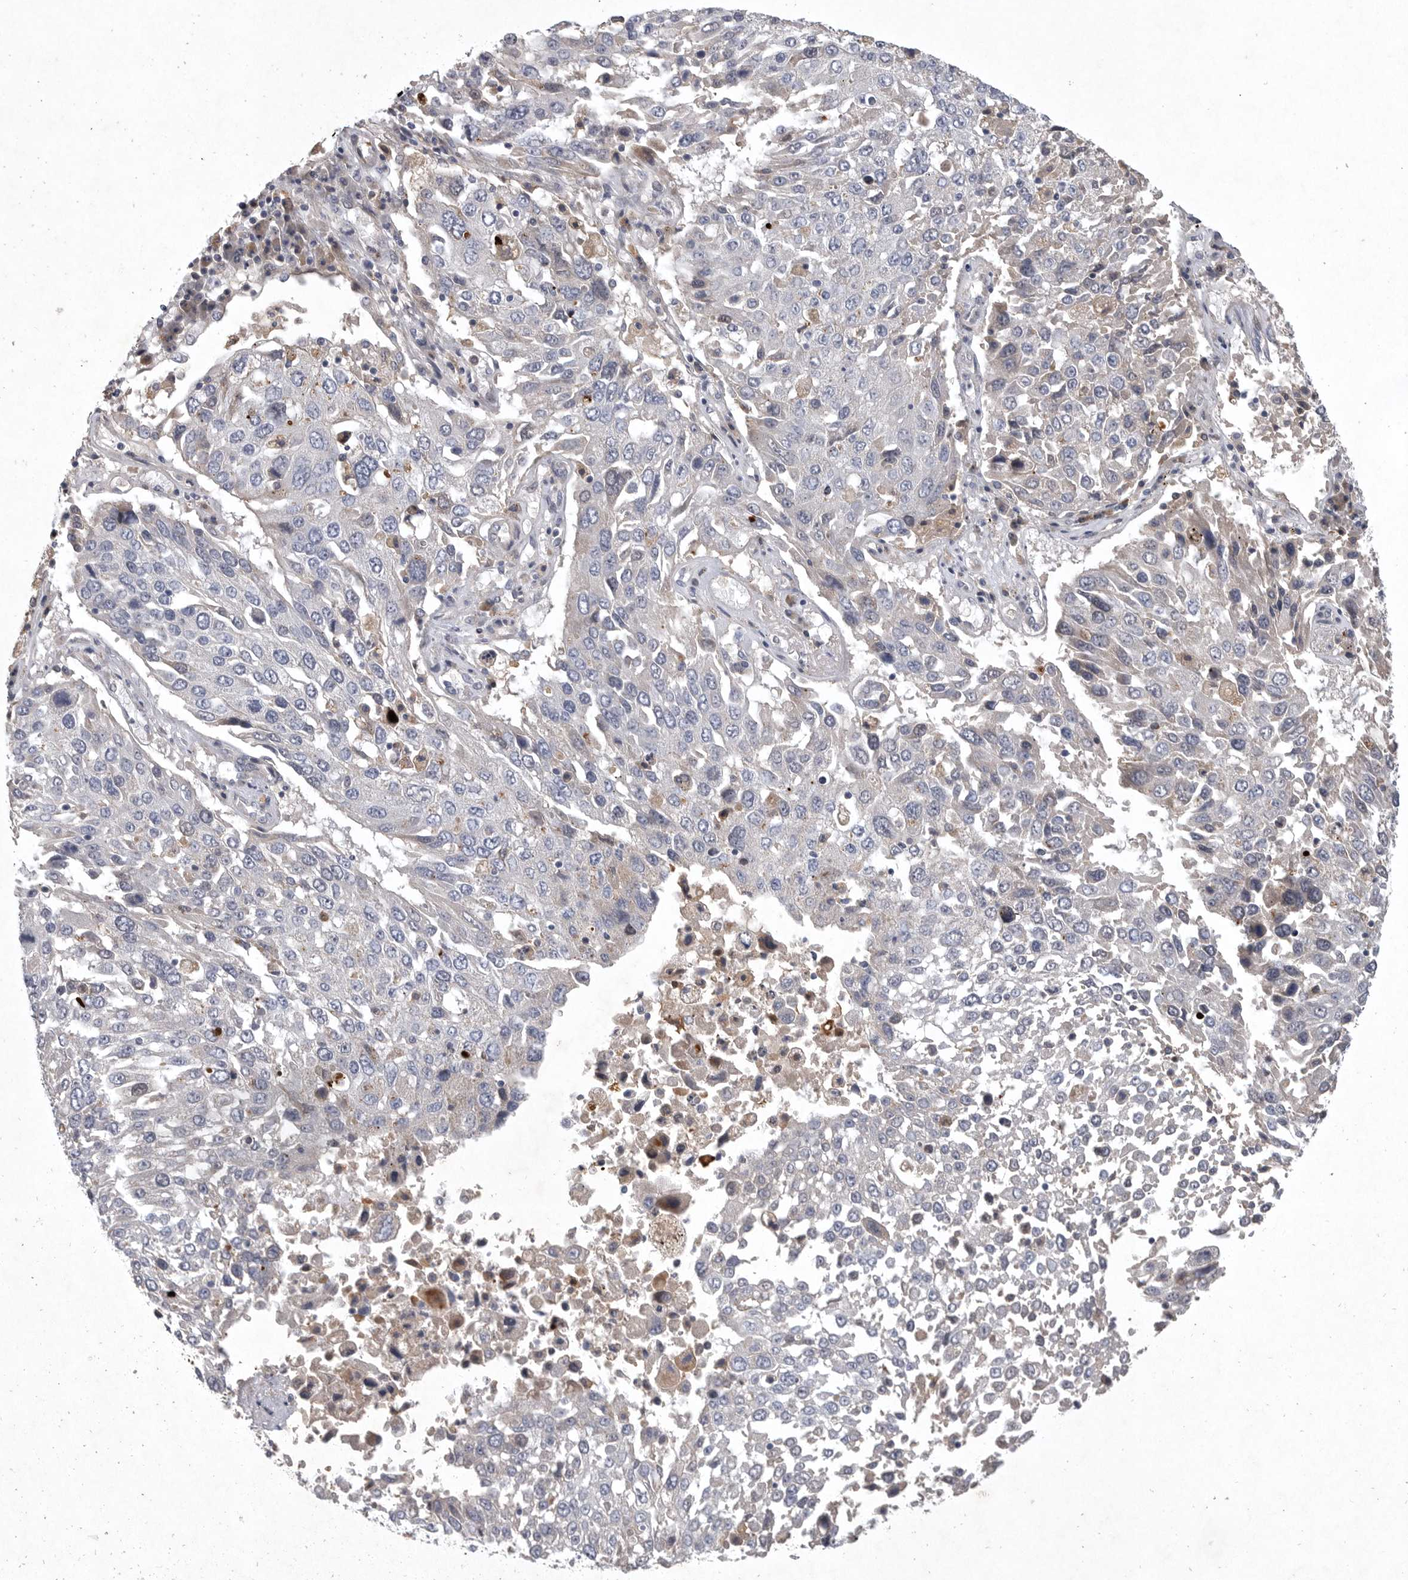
{"staining": {"intensity": "negative", "quantity": "none", "location": "none"}, "tissue": "lung cancer", "cell_type": "Tumor cells", "image_type": "cancer", "snomed": [{"axis": "morphology", "description": "Squamous cell carcinoma, NOS"}, {"axis": "topography", "description": "Lung"}], "caption": "Squamous cell carcinoma (lung) stained for a protein using immunohistochemistry (IHC) demonstrates no staining tumor cells.", "gene": "LAMTOR3", "patient": {"sex": "male", "age": 65}}